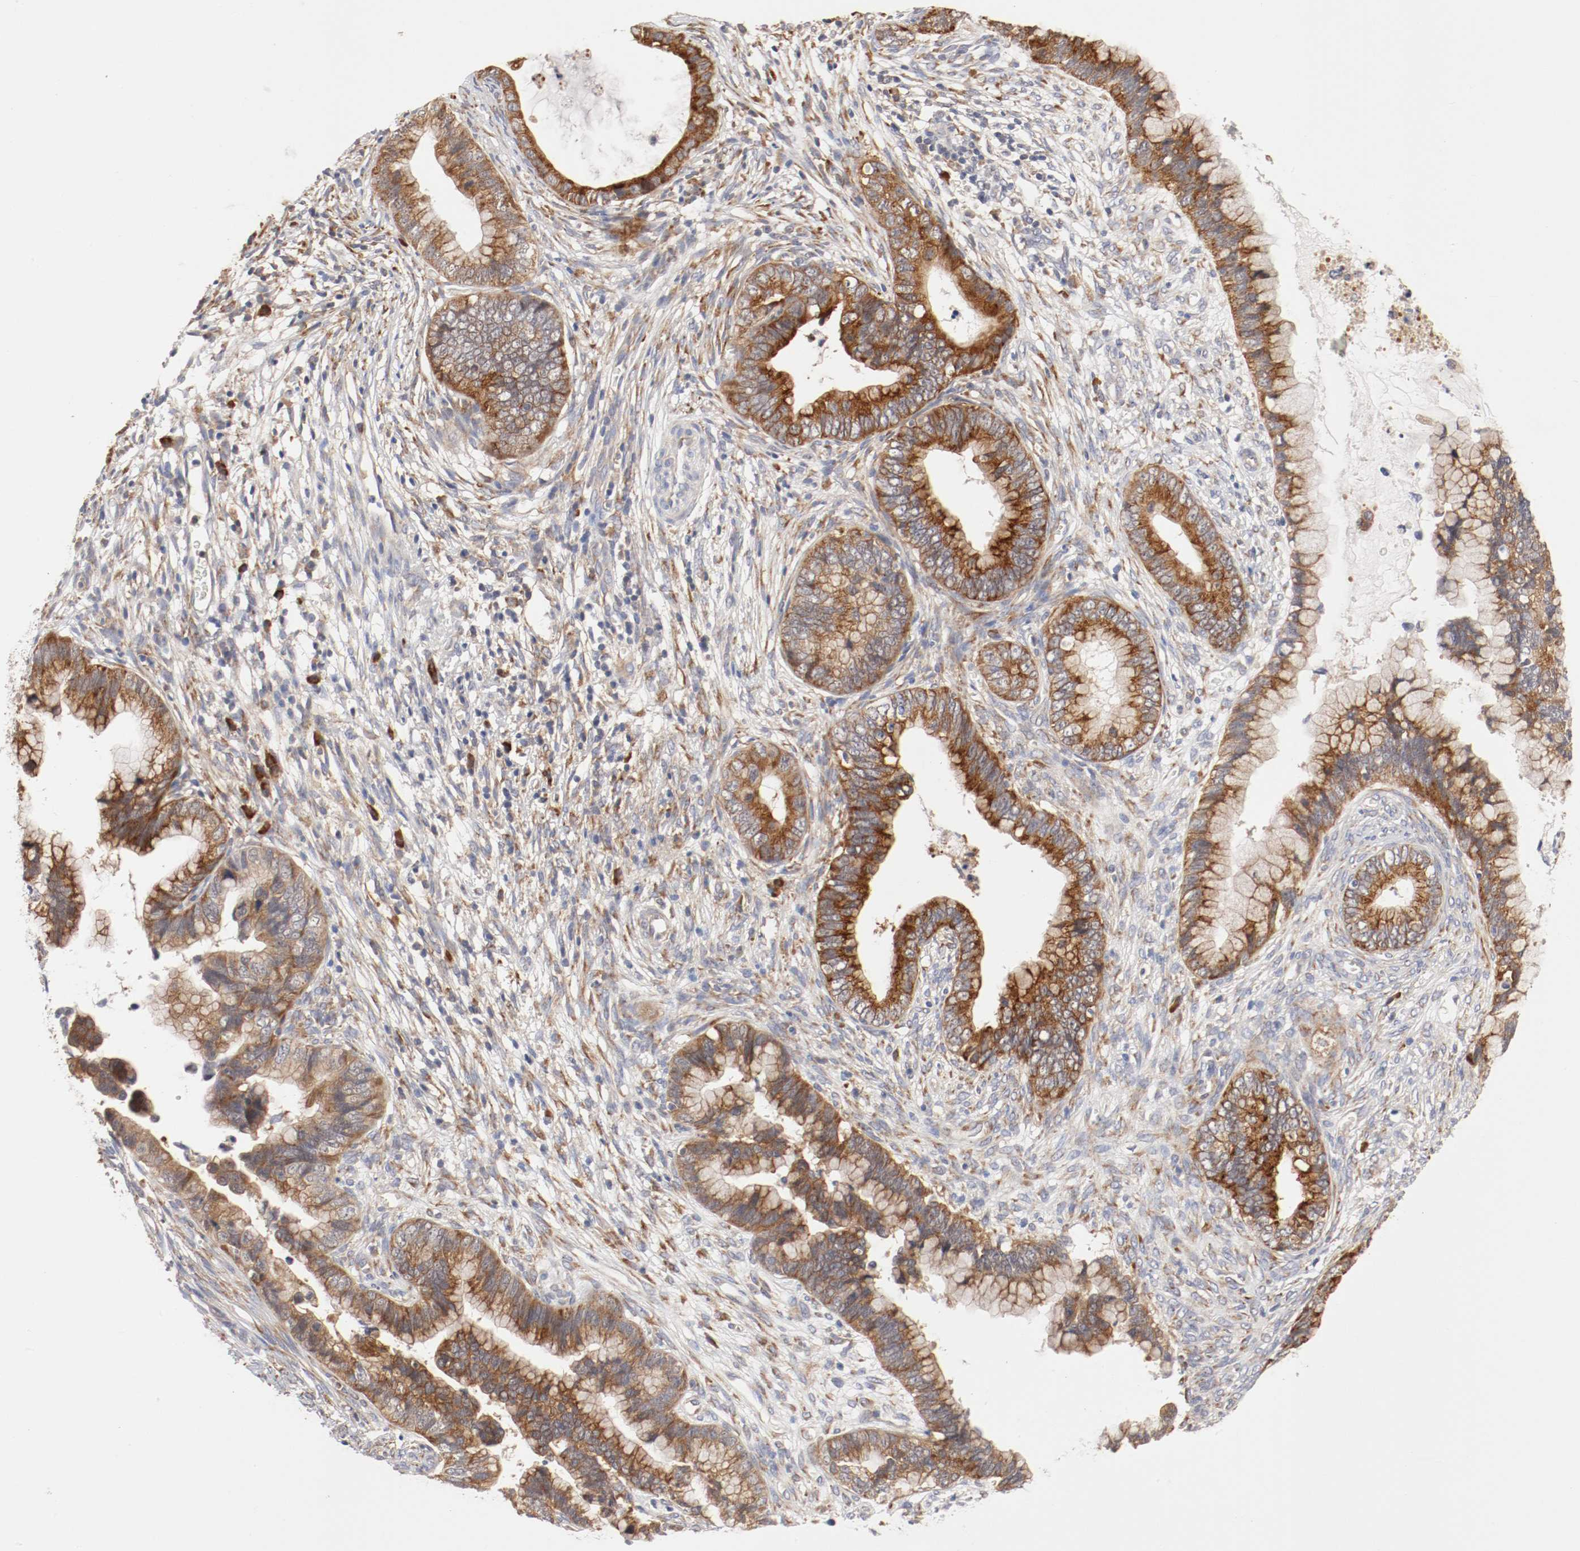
{"staining": {"intensity": "strong", "quantity": ">75%", "location": "cytoplasmic/membranous"}, "tissue": "cervical cancer", "cell_type": "Tumor cells", "image_type": "cancer", "snomed": [{"axis": "morphology", "description": "Adenocarcinoma, NOS"}, {"axis": "topography", "description": "Cervix"}], "caption": "Human cervical cancer stained with a protein marker displays strong staining in tumor cells.", "gene": "FKBP3", "patient": {"sex": "female", "age": 44}}